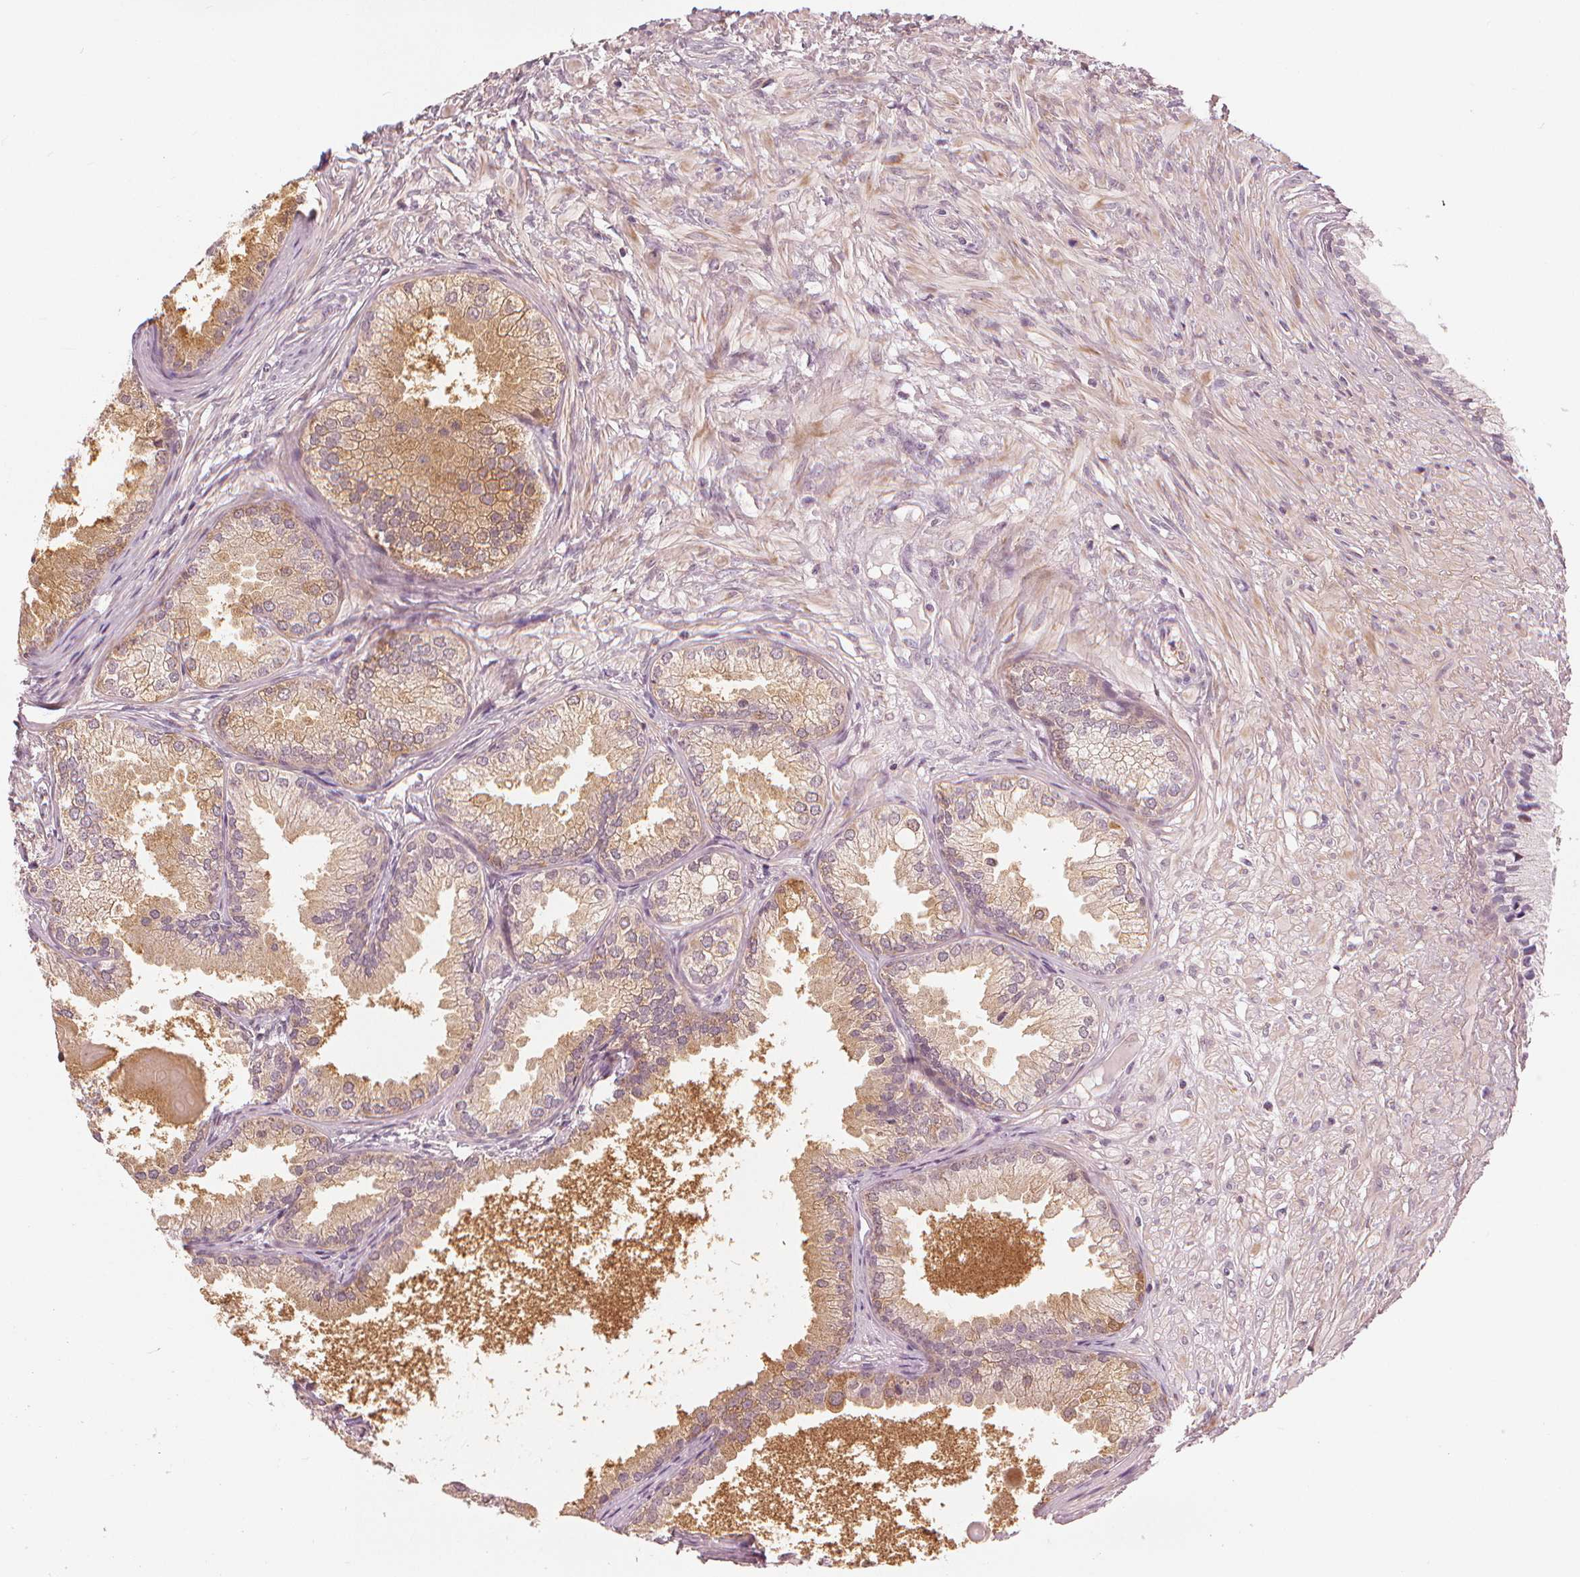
{"staining": {"intensity": "weak", "quantity": ">75%", "location": "cytoplasmic/membranous"}, "tissue": "prostate cancer", "cell_type": "Tumor cells", "image_type": "cancer", "snomed": [{"axis": "morphology", "description": "Adenocarcinoma, High grade"}, {"axis": "topography", "description": "Prostate"}], "caption": "IHC of human adenocarcinoma (high-grade) (prostate) exhibits low levels of weak cytoplasmic/membranous staining in approximately >75% of tumor cells.", "gene": "SLC34A1", "patient": {"sex": "male", "age": 83}}